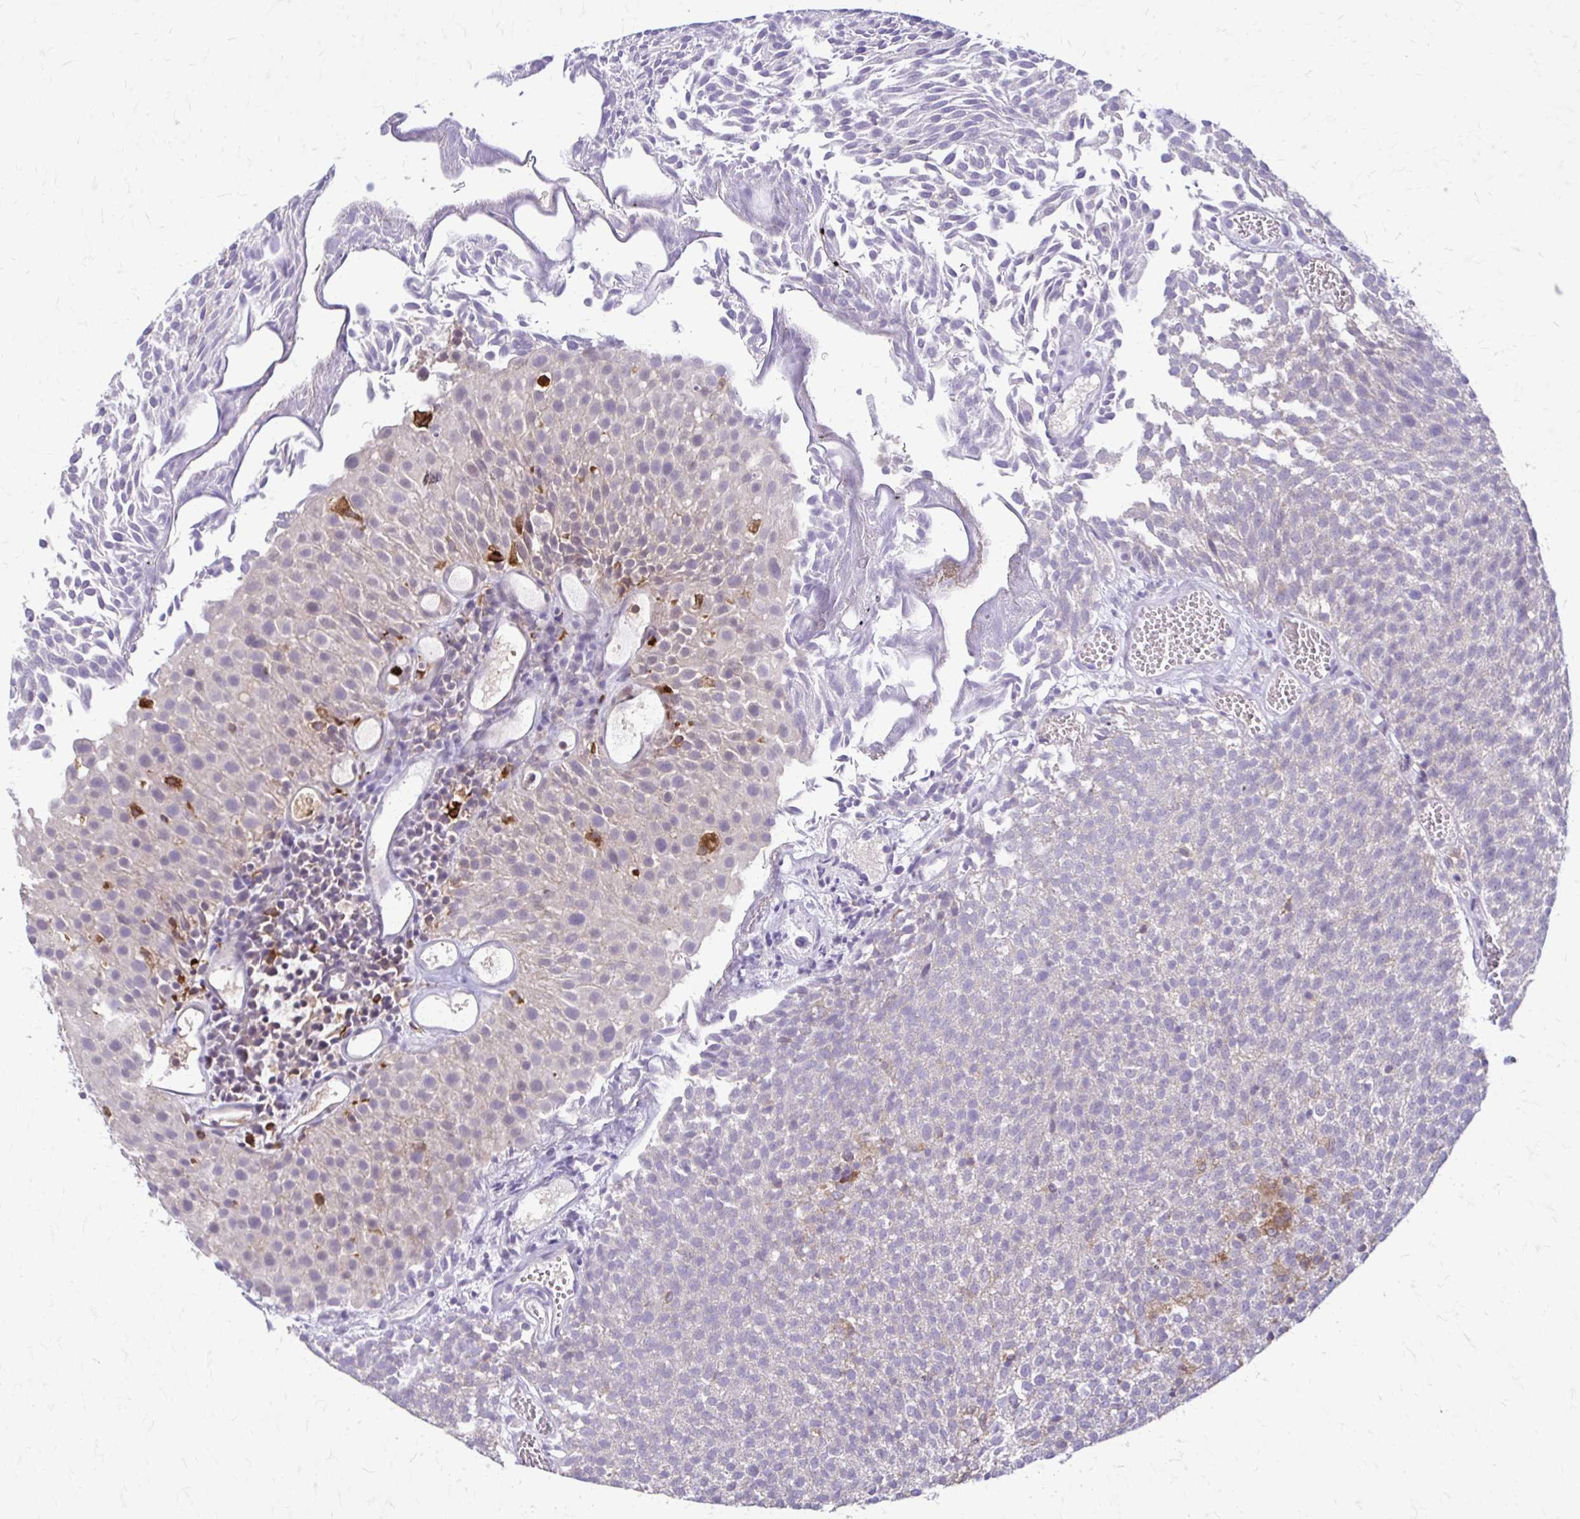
{"staining": {"intensity": "moderate", "quantity": "<25%", "location": "cytoplasmic/membranous"}, "tissue": "urothelial cancer", "cell_type": "Tumor cells", "image_type": "cancer", "snomed": [{"axis": "morphology", "description": "Urothelial carcinoma, Low grade"}, {"axis": "topography", "description": "Urinary bladder"}], "caption": "Moderate cytoplasmic/membranous protein expression is appreciated in approximately <25% of tumor cells in low-grade urothelial carcinoma.", "gene": "PIK3AP1", "patient": {"sex": "female", "age": 79}}